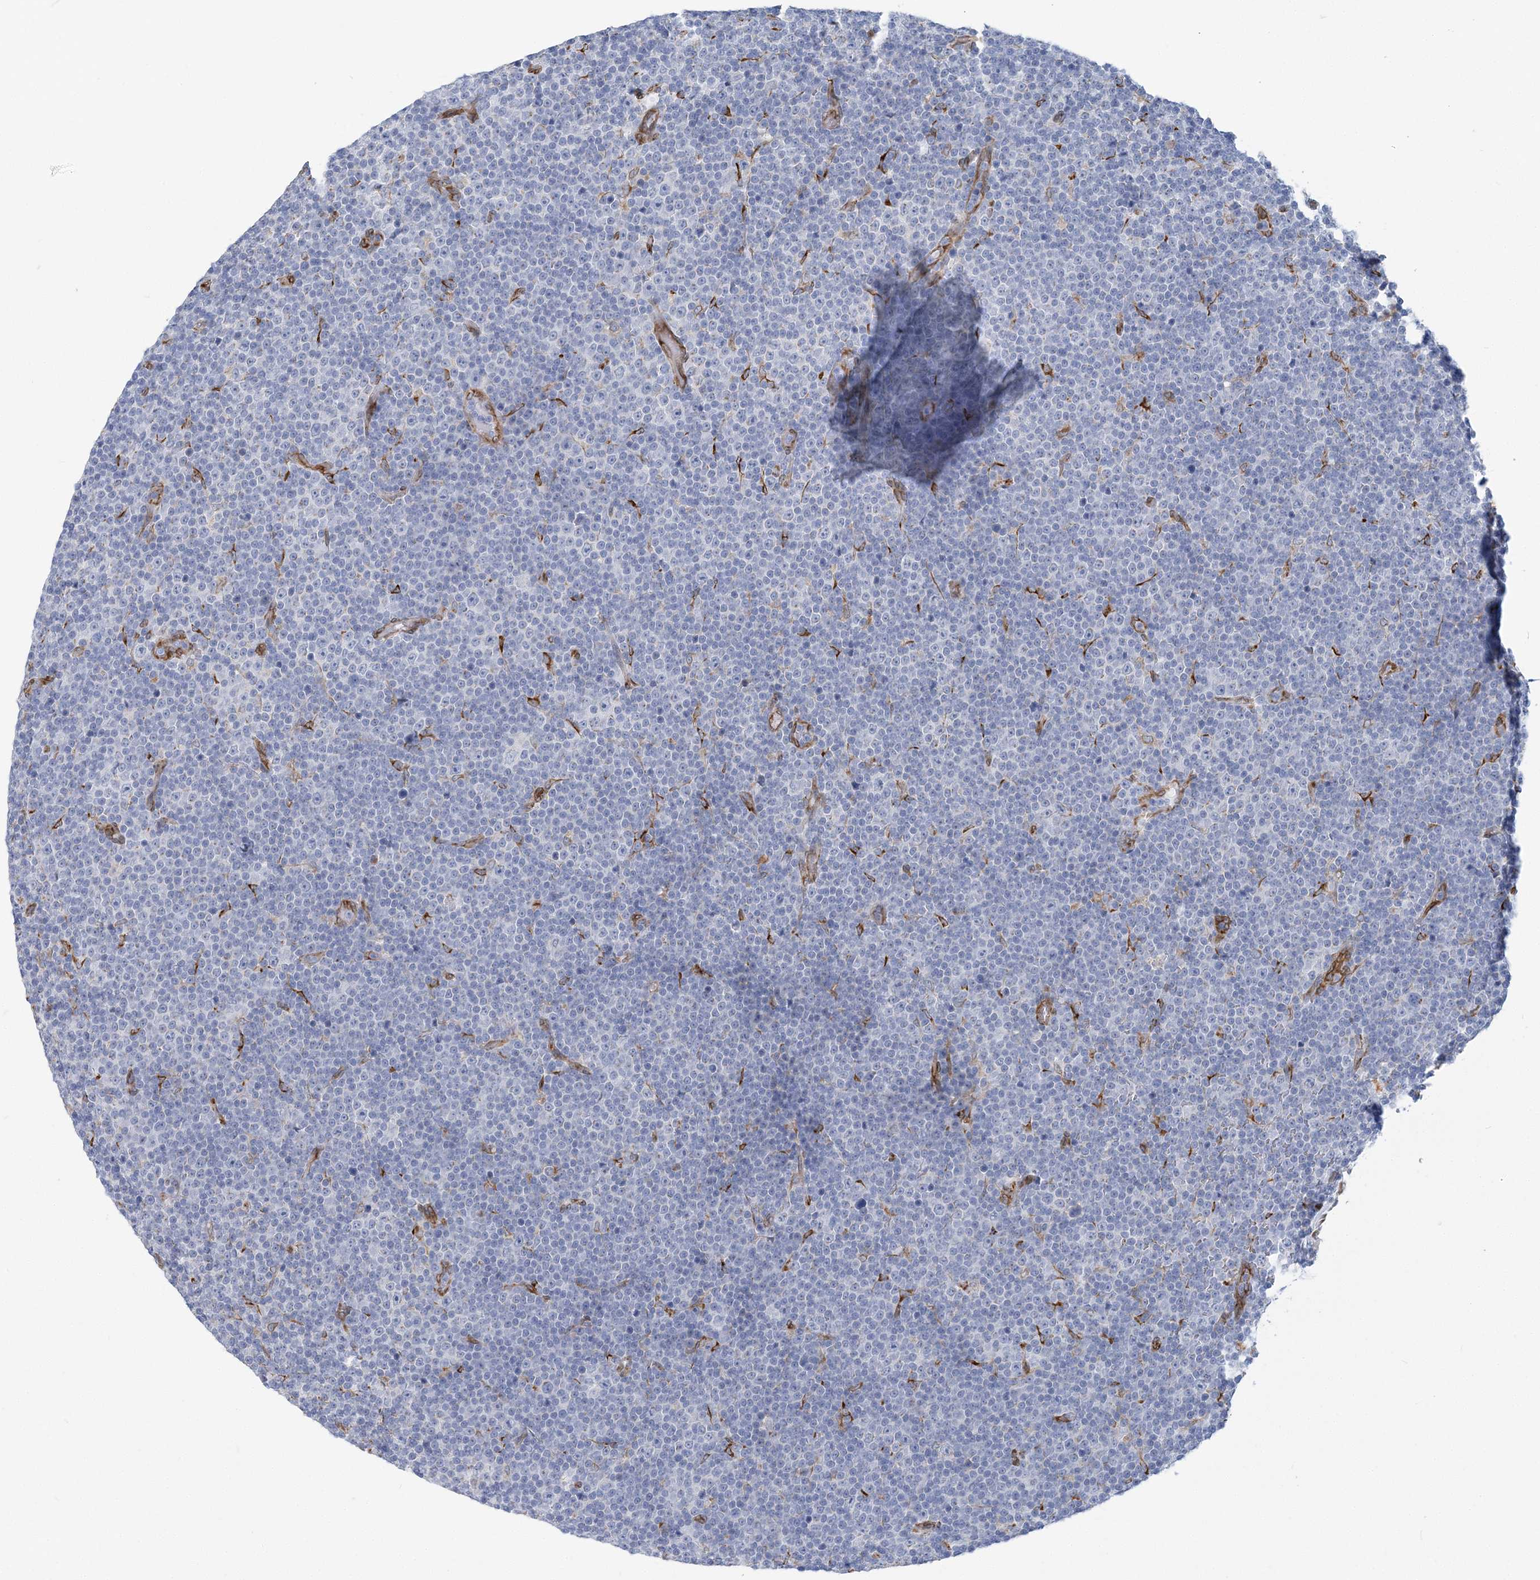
{"staining": {"intensity": "negative", "quantity": "none", "location": "none"}, "tissue": "lymphoma", "cell_type": "Tumor cells", "image_type": "cancer", "snomed": [{"axis": "morphology", "description": "Malignant lymphoma, non-Hodgkin's type, Low grade"}, {"axis": "topography", "description": "Lymph node"}], "caption": "IHC histopathology image of human malignant lymphoma, non-Hodgkin's type (low-grade) stained for a protein (brown), which reveals no expression in tumor cells.", "gene": "PLEKHG4B", "patient": {"sex": "female", "age": 67}}